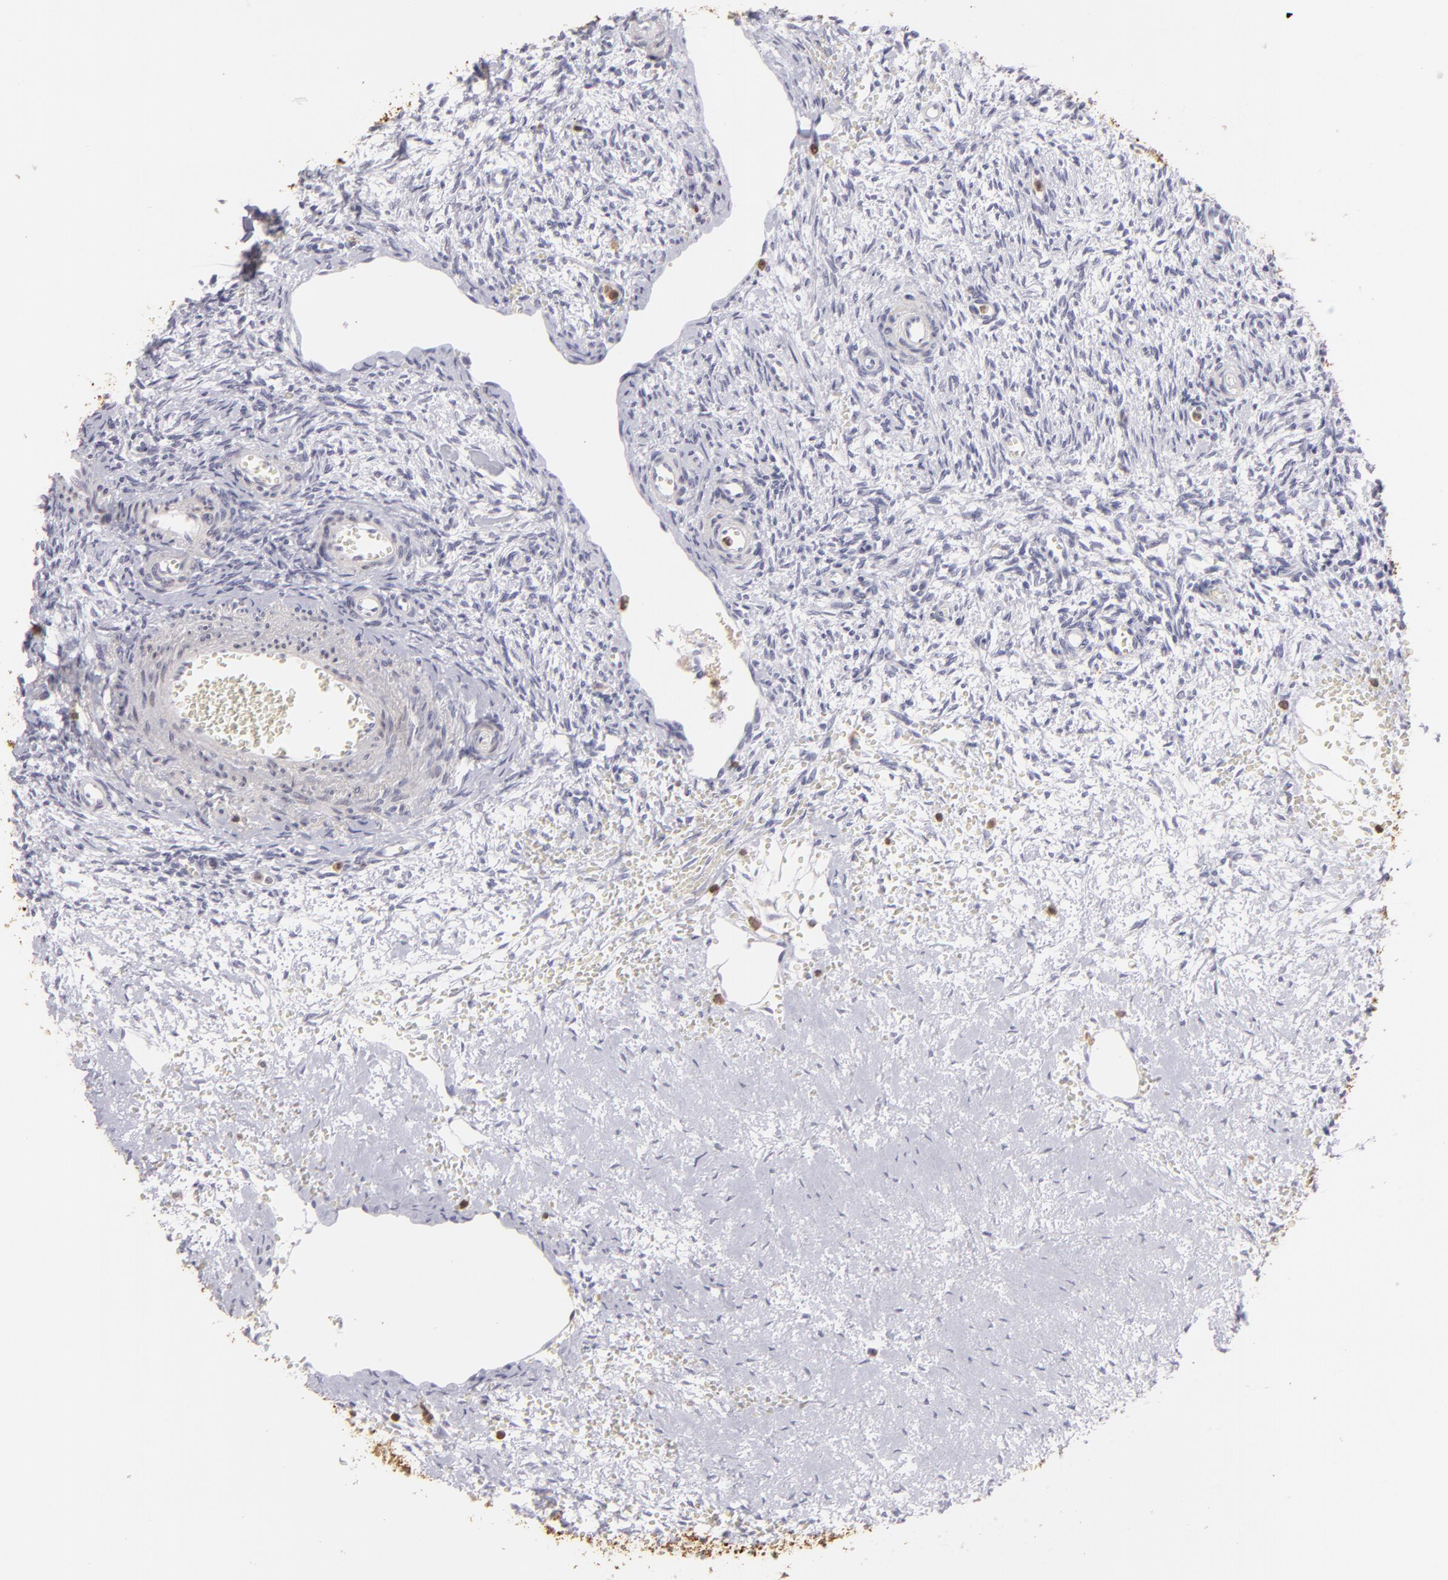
{"staining": {"intensity": "negative", "quantity": "none", "location": "none"}, "tissue": "ovary", "cell_type": "Follicle cells", "image_type": "normal", "snomed": [{"axis": "morphology", "description": "Normal tissue, NOS"}, {"axis": "topography", "description": "Ovary"}], "caption": "Photomicrograph shows no significant protein expression in follicle cells of unremarkable ovary. (Brightfield microscopy of DAB (3,3'-diaminobenzidine) IHC at high magnification).", "gene": "S100A2", "patient": {"sex": "female", "age": 39}}